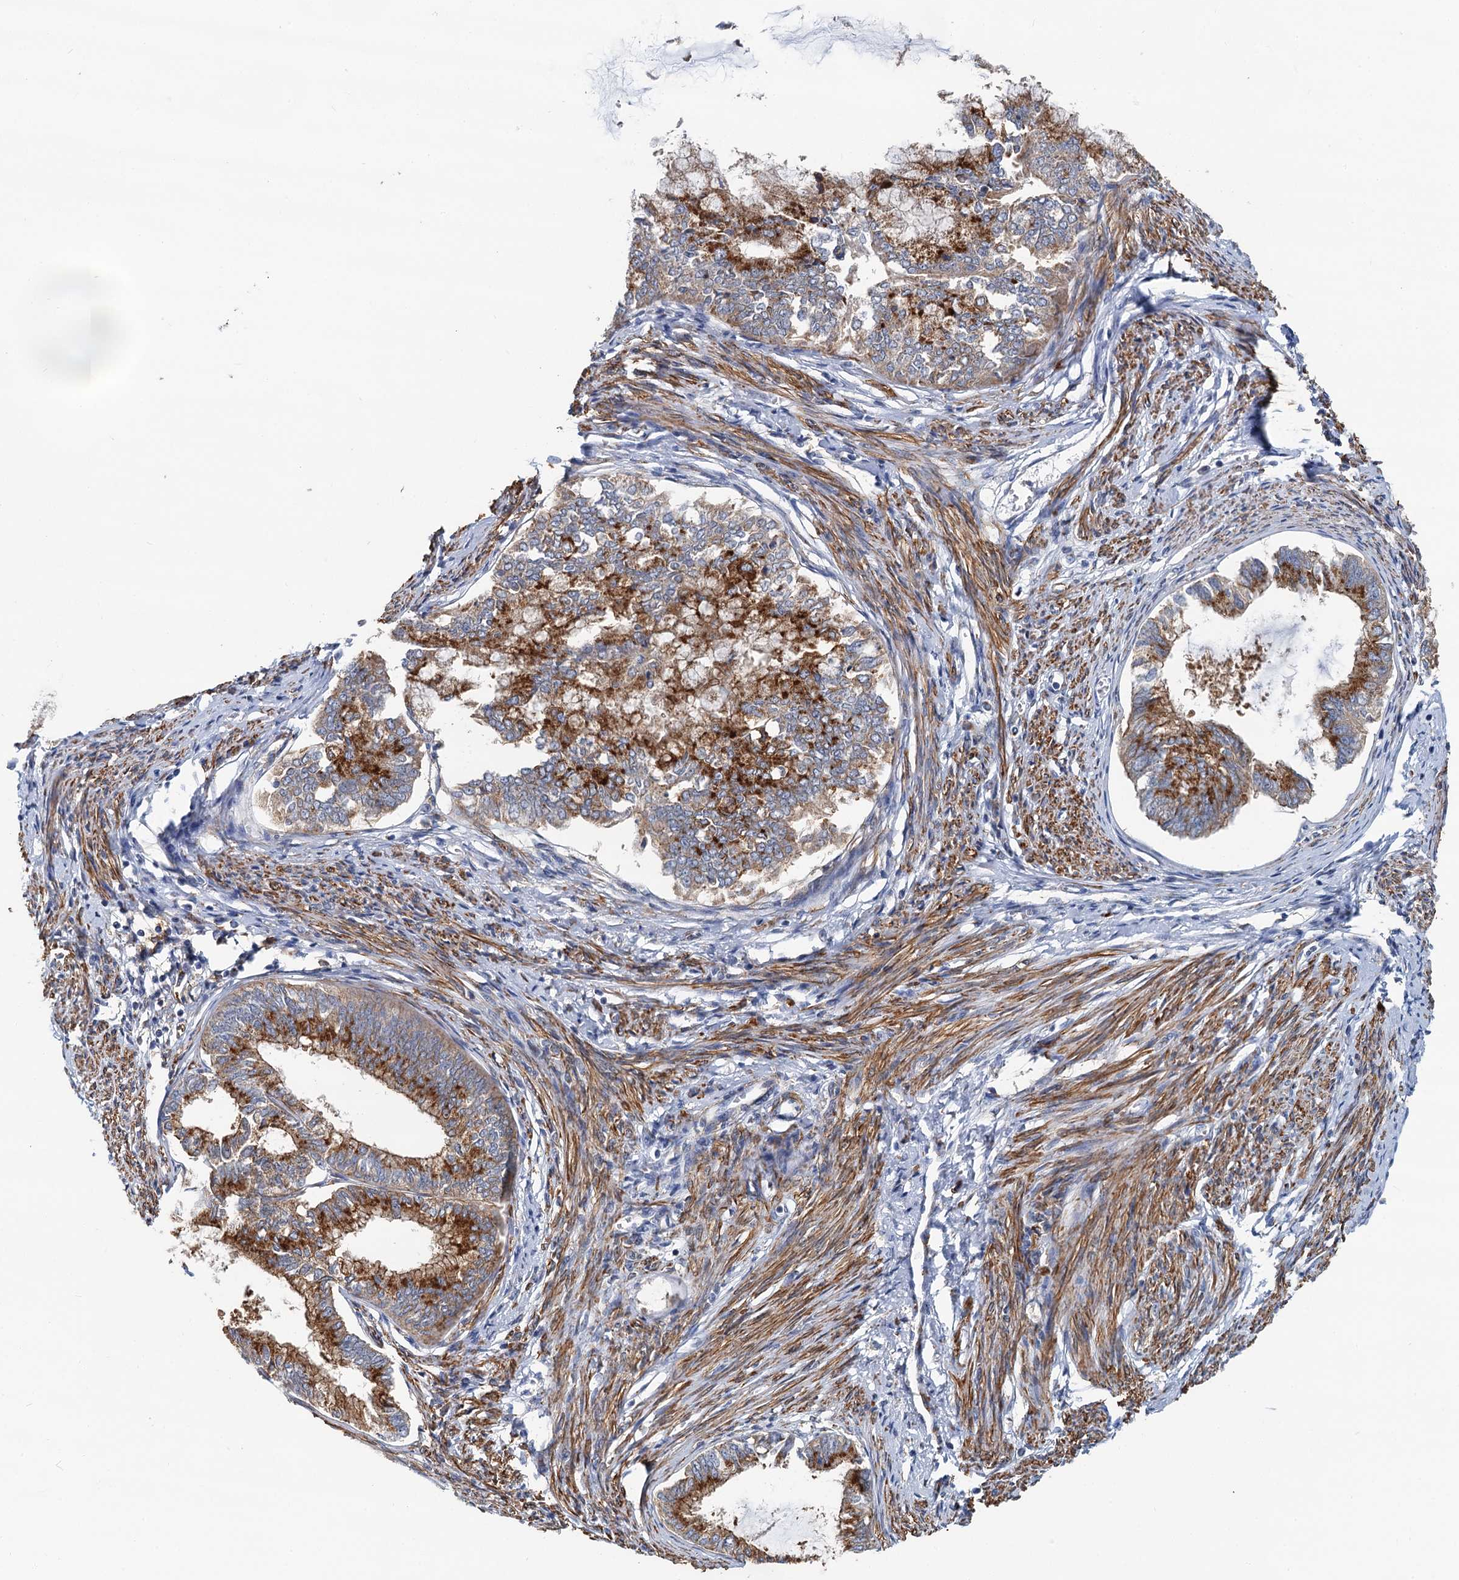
{"staining": {"intensity": "moderate", "quantity": ">75%", "location": "cytoplasmic/membranous"}, "tissue": "endometrial cancer", "cell_type": "Tumor cells", "image_type": "cancer", "snomed": [{"axis": "morphology", "description": "Adenocarcinoma, NOS"}, {"axis": "topography", "description": "Endometrium"}], "caption": "A brown stain labels moderate cytoplasmic/membranous positivity of a protein in human endometrial cancer (adenocarcinoma) tumor cells. The staining was performed using DAB, with brown indicating positive protein expression. Nuclei are stained blue with hematoxylin.", "gene": "BET1L", "patient": {"sex": "female", "age": 86}}